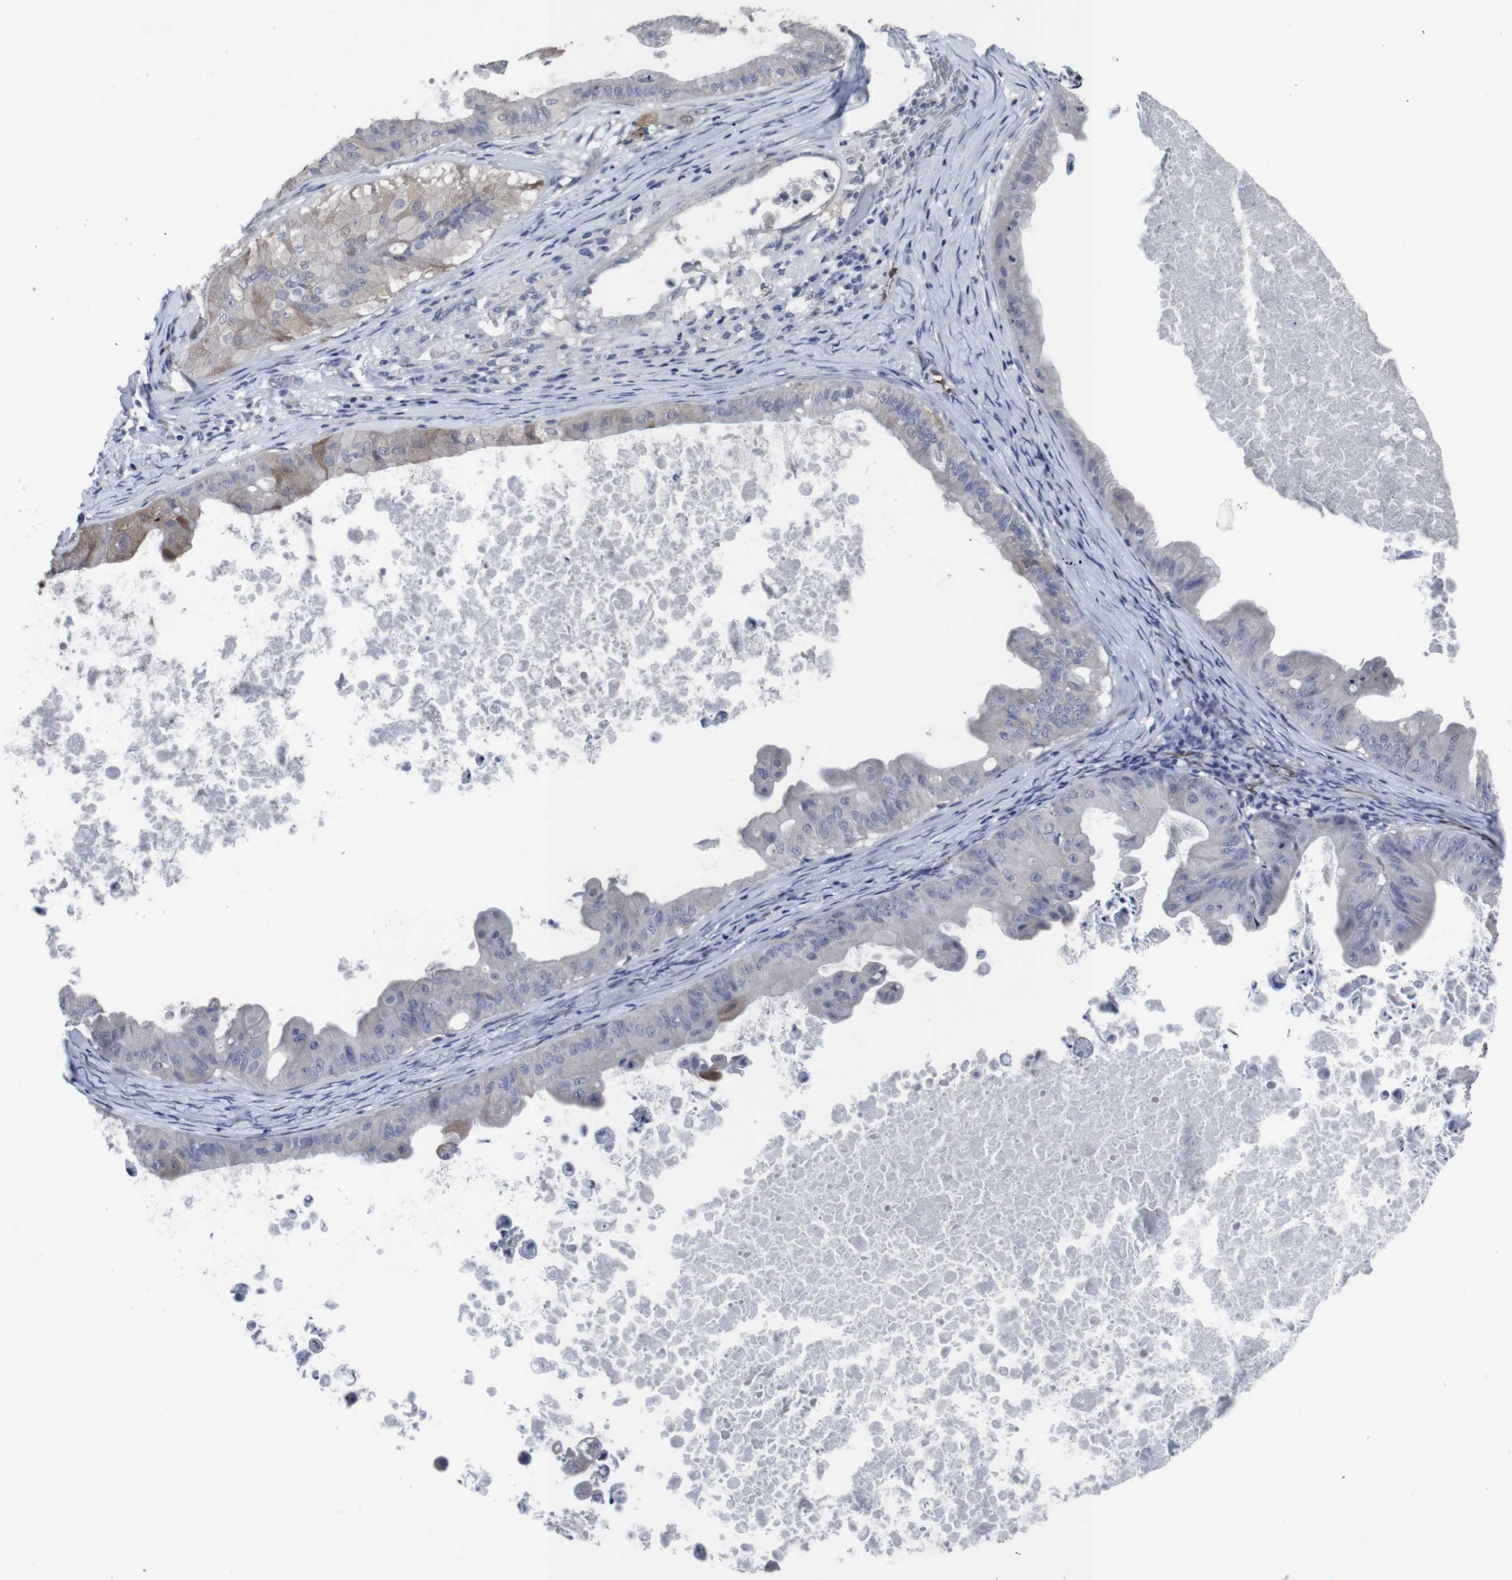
{"staining": {"intensity": "weak", "quantity": "<25%", "location": "cytoplasmic/membranous"}, "tissue": "ovarian cancer", "cell_type": "Tumor cells", "image_type": "cancer", "snomed": [{"axis": "morphology", "description": "Cystadenocarcinoma, mucinous, NOS"}, {"axis": "topography", "description": "Ovary"}], "caption": "Immunohistochemistry photomicrograph of neoplastic tissue: ovarian cancer (mucinous cystadenocarcinoma) stained with DAB displays no significant protein expression in tumor cells.", "gene": "SNCG", "patient": {"sex": "female", "age": 37}}